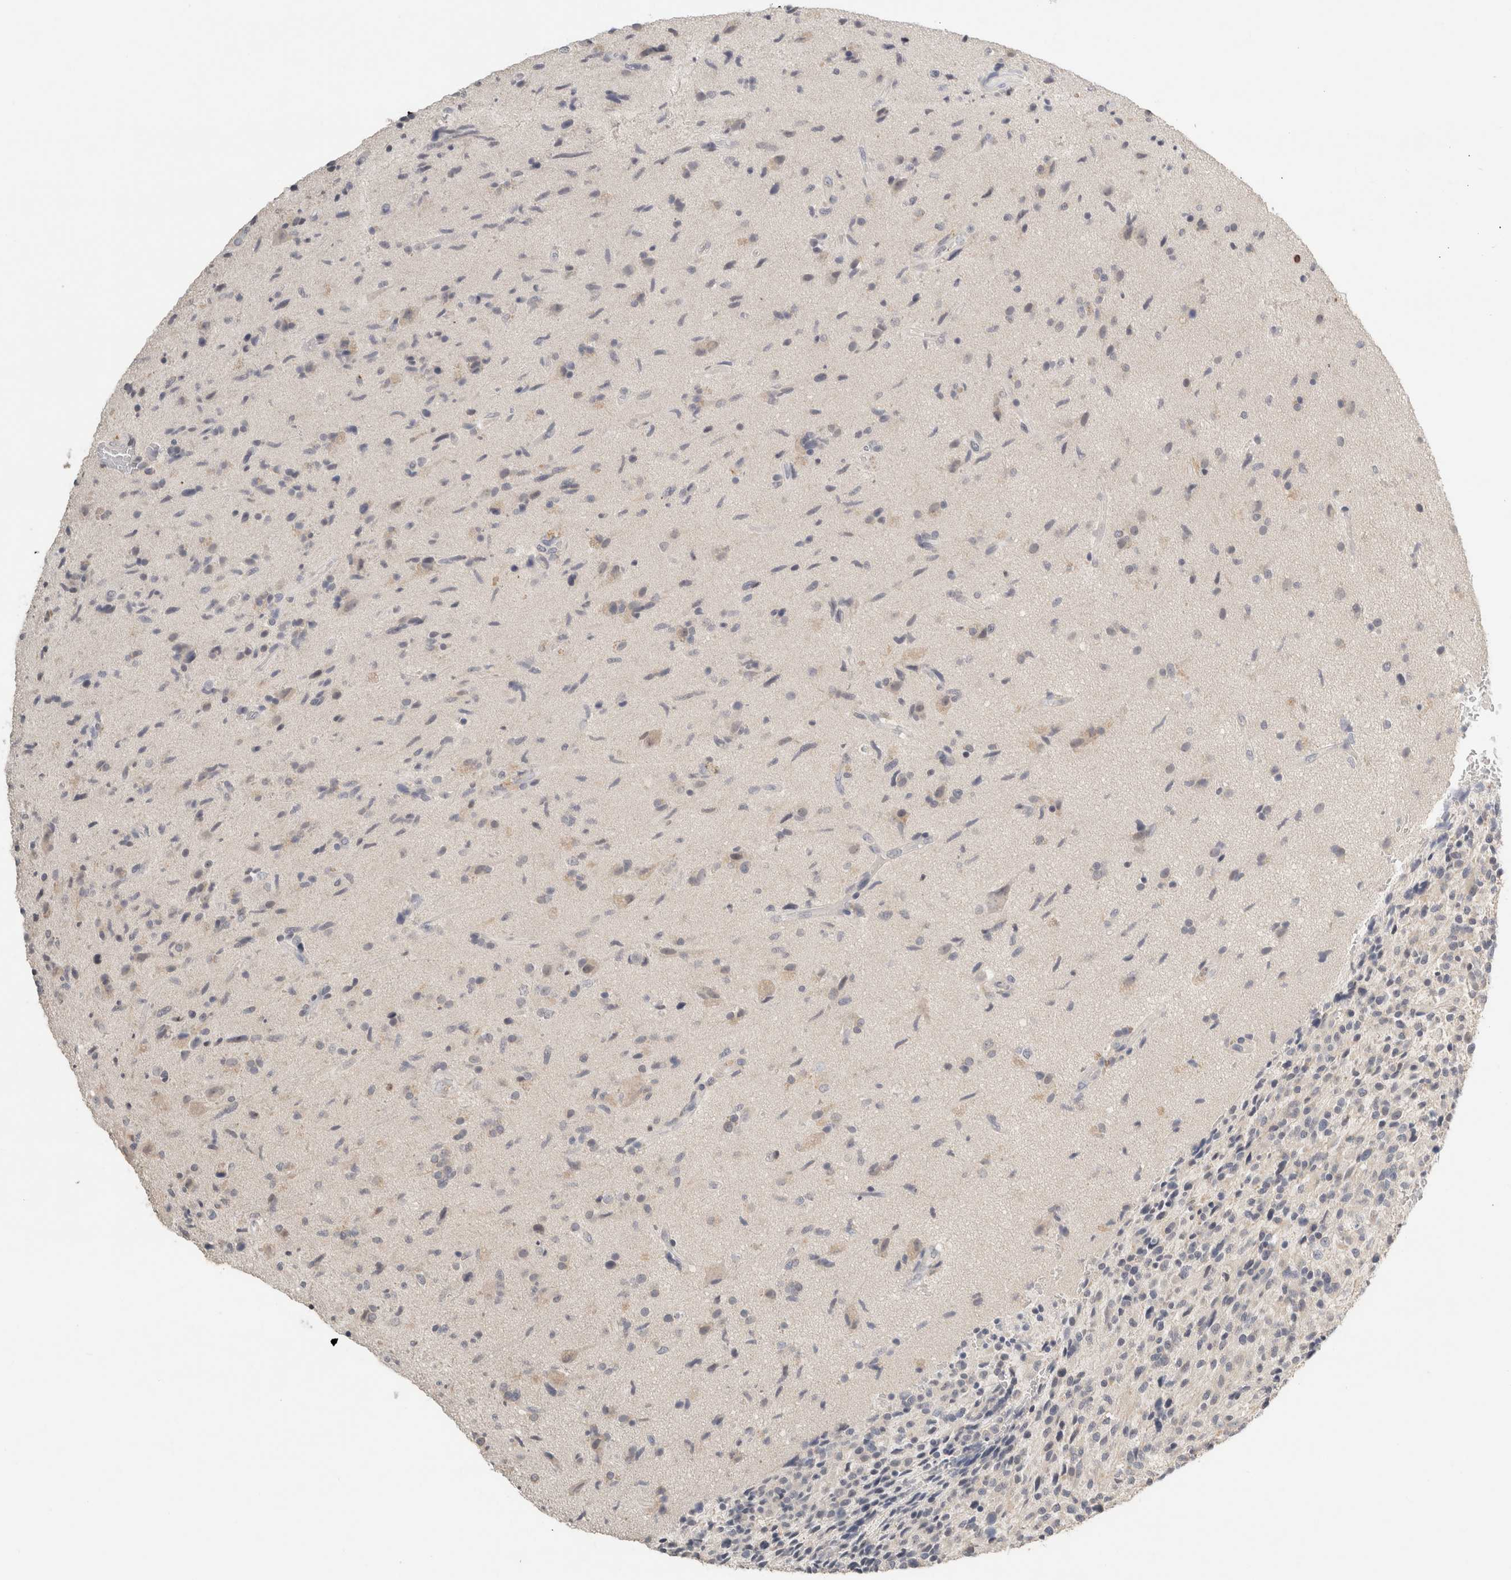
{"staining": {"intensity": "negative", "quantity": "none", "location": "none"}, "tissue": "glioma", "cell_type": "Tumor cells", "image_type": "cancer", "snomed": [{"axis": "morphology", "description": "Glioma, malignant, High grade"}, {"axis": "topography", "description": "Brain"}], "caption": "DAB (3,3'-diaminobenzidine) immunohistochemical staining of malignant high-grade glioma demonstrates no significant staining in tumor cells.", "gene": "TRAT1", "patient": {"sex": "male", "age": 72}}